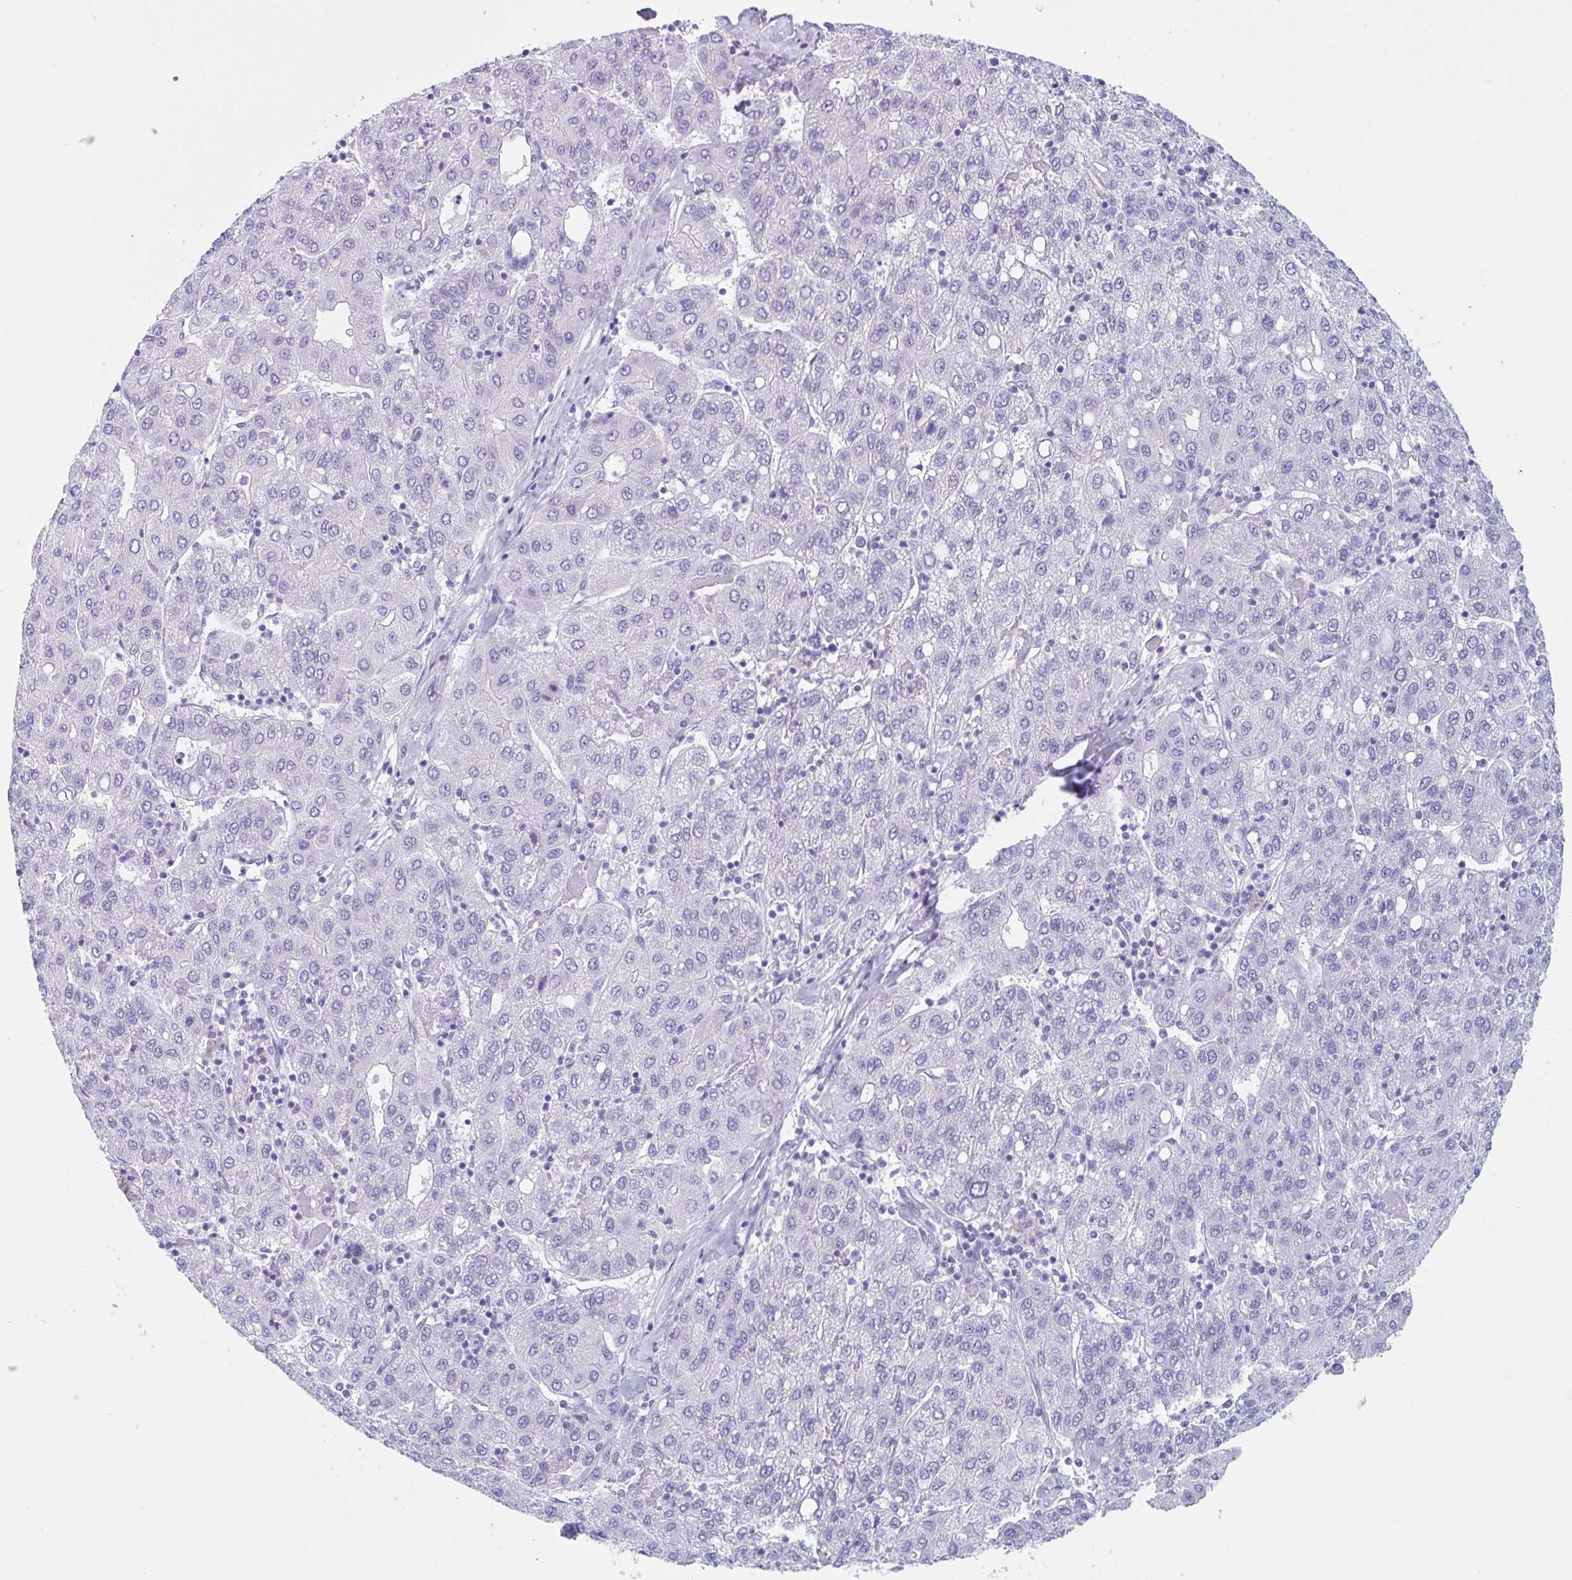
{"staining": {"intensity": "negative", "quantity": "none", "location": "none"}, "tissue": "liver cancer", "cell_type": "Tumor cells", "image_type": "cancer", "snomed": [{"axis": "morphology", "description": "Carcinoma, Hepatocellular, NOS"}, {"axis": "topography", "description": "Liver"}], "caption": "Protein analysis of liver cancer (hepatocellular carcinoma) demonstrates no significant expression in tumor cells. Brightfield microscopy of IHC stained with DAB (brown) and hematoxylin (blue), captured at high magnification.", "gene": "CPTP", "patient": {"sex": "male", "age": 65}}